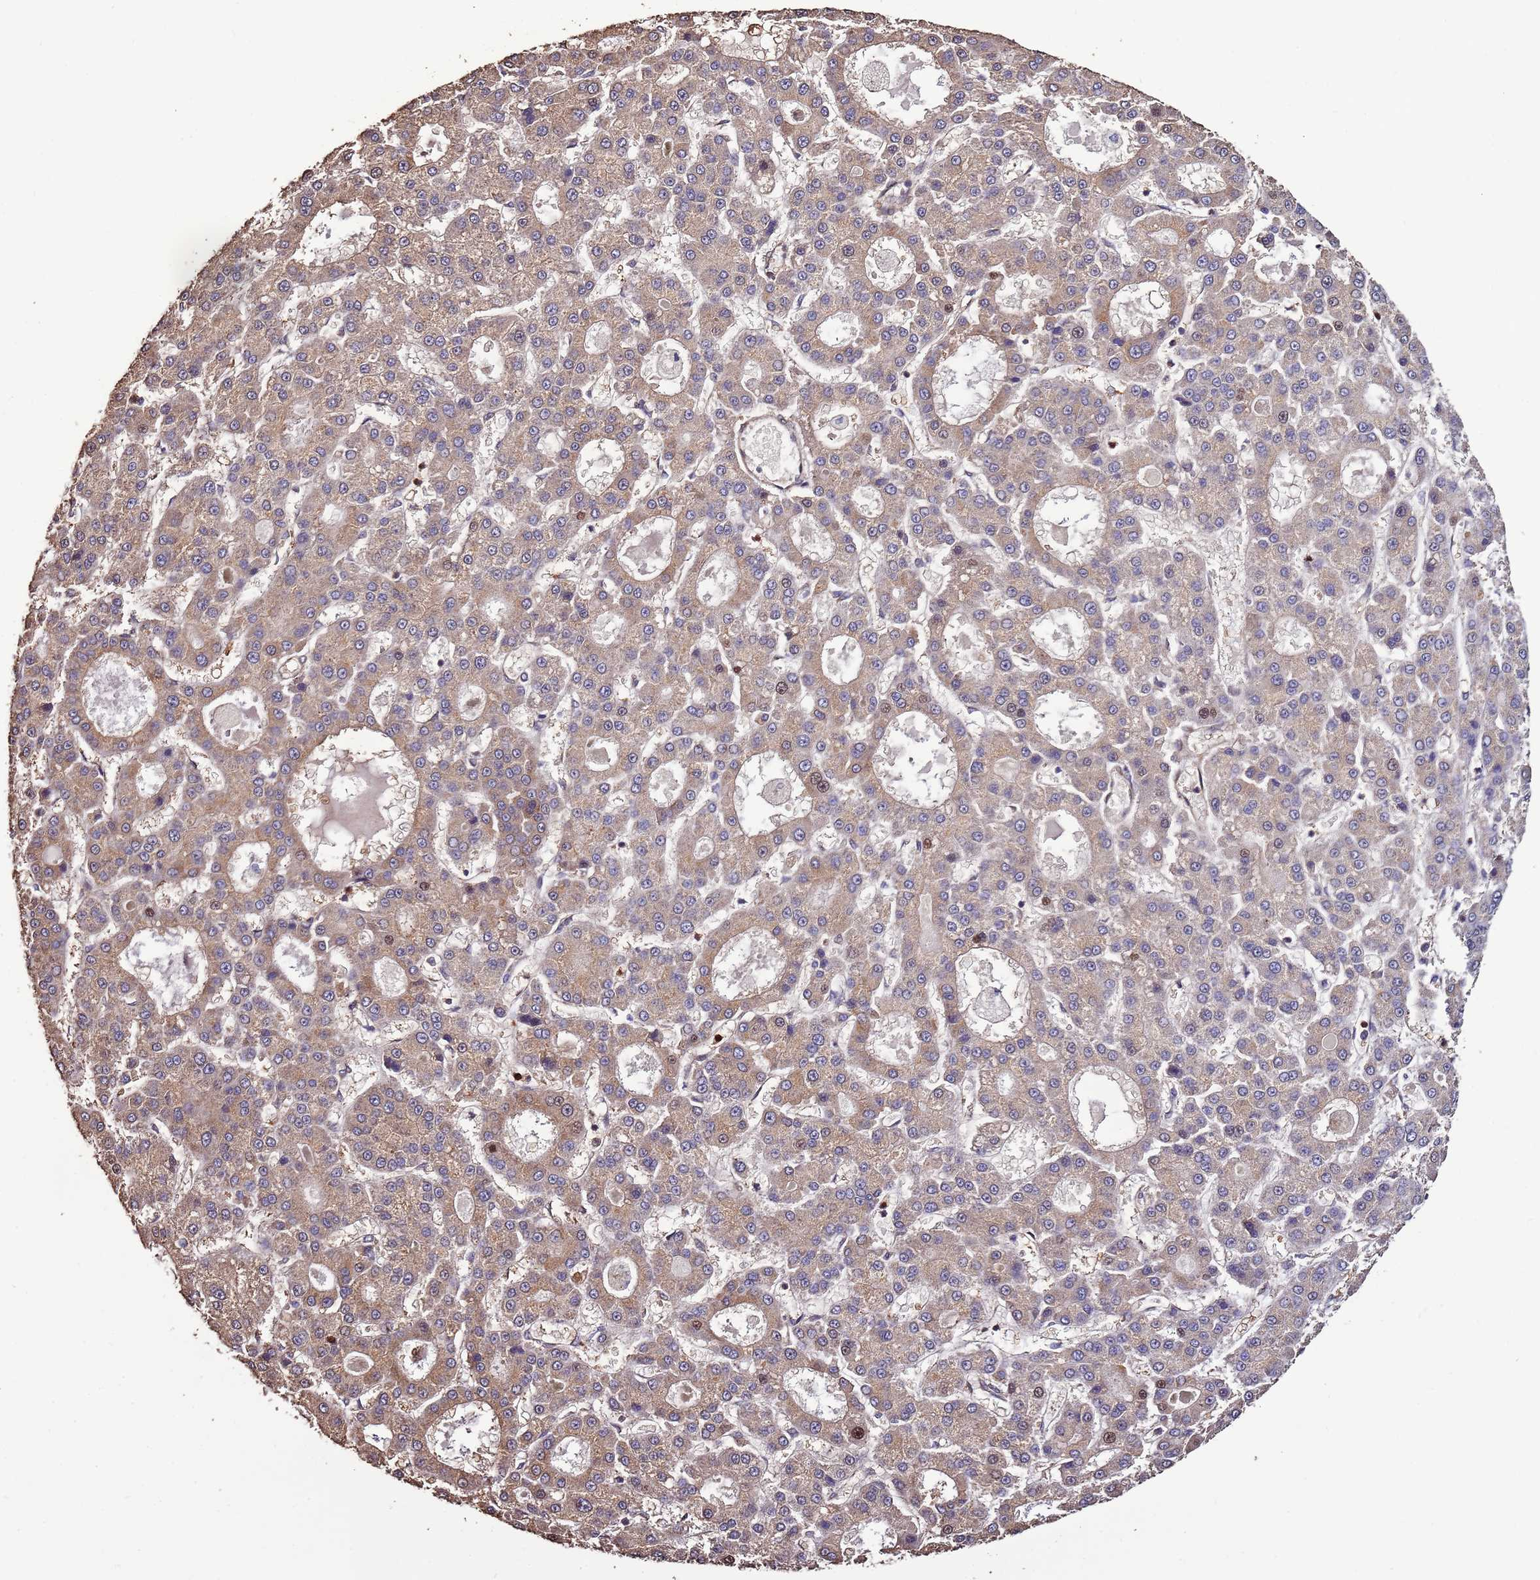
{"staining": {"intensity": "moderate", "quantity": ">75%", "location": "cytoplasmic/membranous"}, "tissue": "liver cancer", "cell_type": "Tumor cells", "image_type": "cancer", "snomed": [{"axis": "morphology", "description": "Carcinoma, Hepatocellular, NOS"}, {"axis": "topography", "description": "Liver"}], "caption": "DAB (3,3'-diaminobenzidine) immunohistochemical staining of human liver cancer exhibits moderate cytoplasmic/membranous protein positivity in about >75% of tumor cells.", "gene": "SLC41A3", "patient": {"sex": "male", "age": 70}}